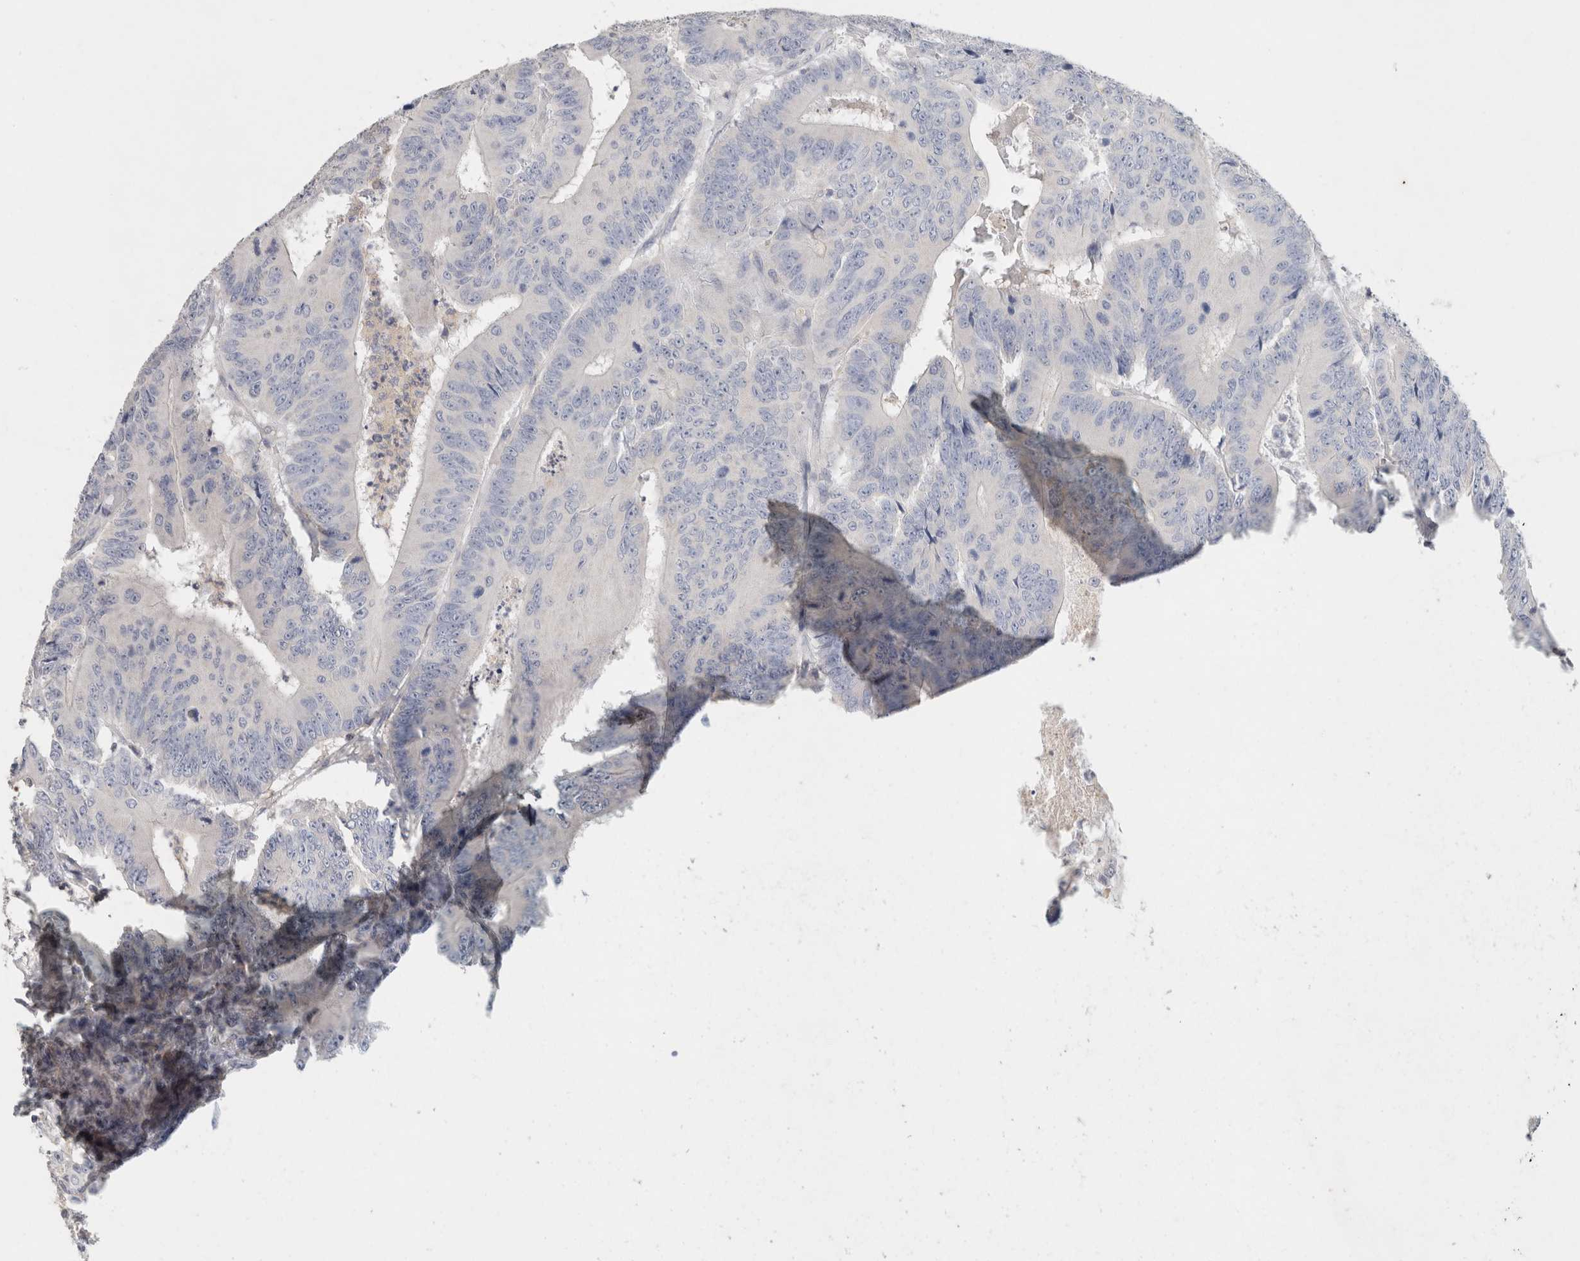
{"staining": {"intensity": "negative", "quantity": "none", "location": "none"}, "tissue": "colorectal cancer", "cell_type": "Tumor cells", "image_type": "cancer", "snomed": [{"axis": "morphology", "description": "Adenocarcinoma, NOS"}, {"axis": "topography", "description": "Colon"}], "caption": "Immunohistochemistry histopathology image of human adenocarcinoma (colorectal) stained for a protein (brown), which shows no expression in tumor cells.", "gene": "MPP2", "patient": {"sex": "male", "age": 83}}